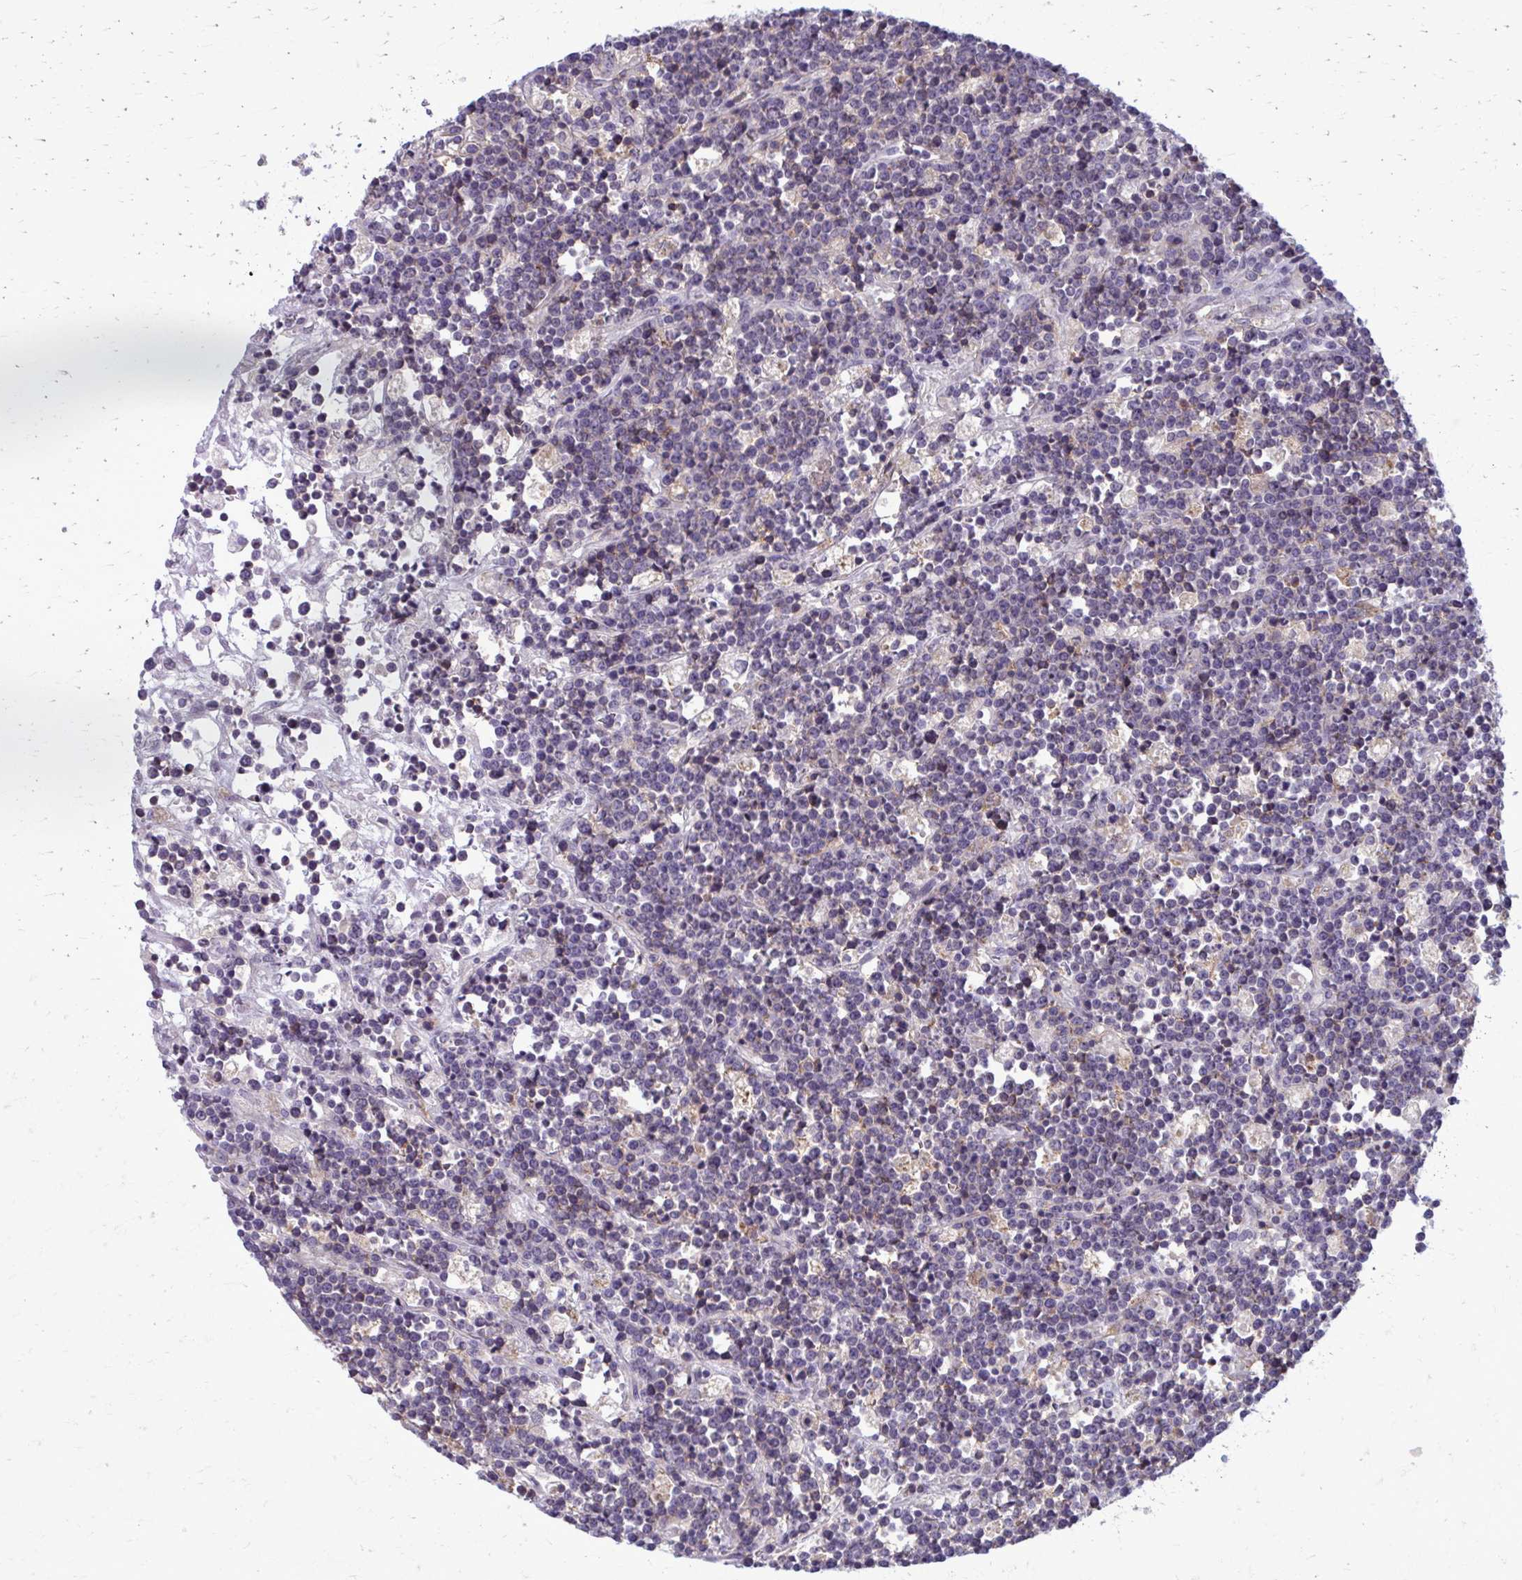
{"staining": {"intensity": "weak", "quantity": "<25%", "location": "cytoplasmic/membranous"}, "tissue": "lymphoma", "cell_type": "Tumor cells", "image_type": "cancer", "snomed": [{"axis": "morphology", "description": "Malignant lymphoma, non-Hodgkin's type, High grade"}, {"axis": "topography", "description": "Ovary"}], "caption": "This is an immunohistochemistry photomicrograph of human lymphoma. There is no positivity in tumor cells.", "gene": "CD38", "patient": {"sex": "female", "age": 56}}